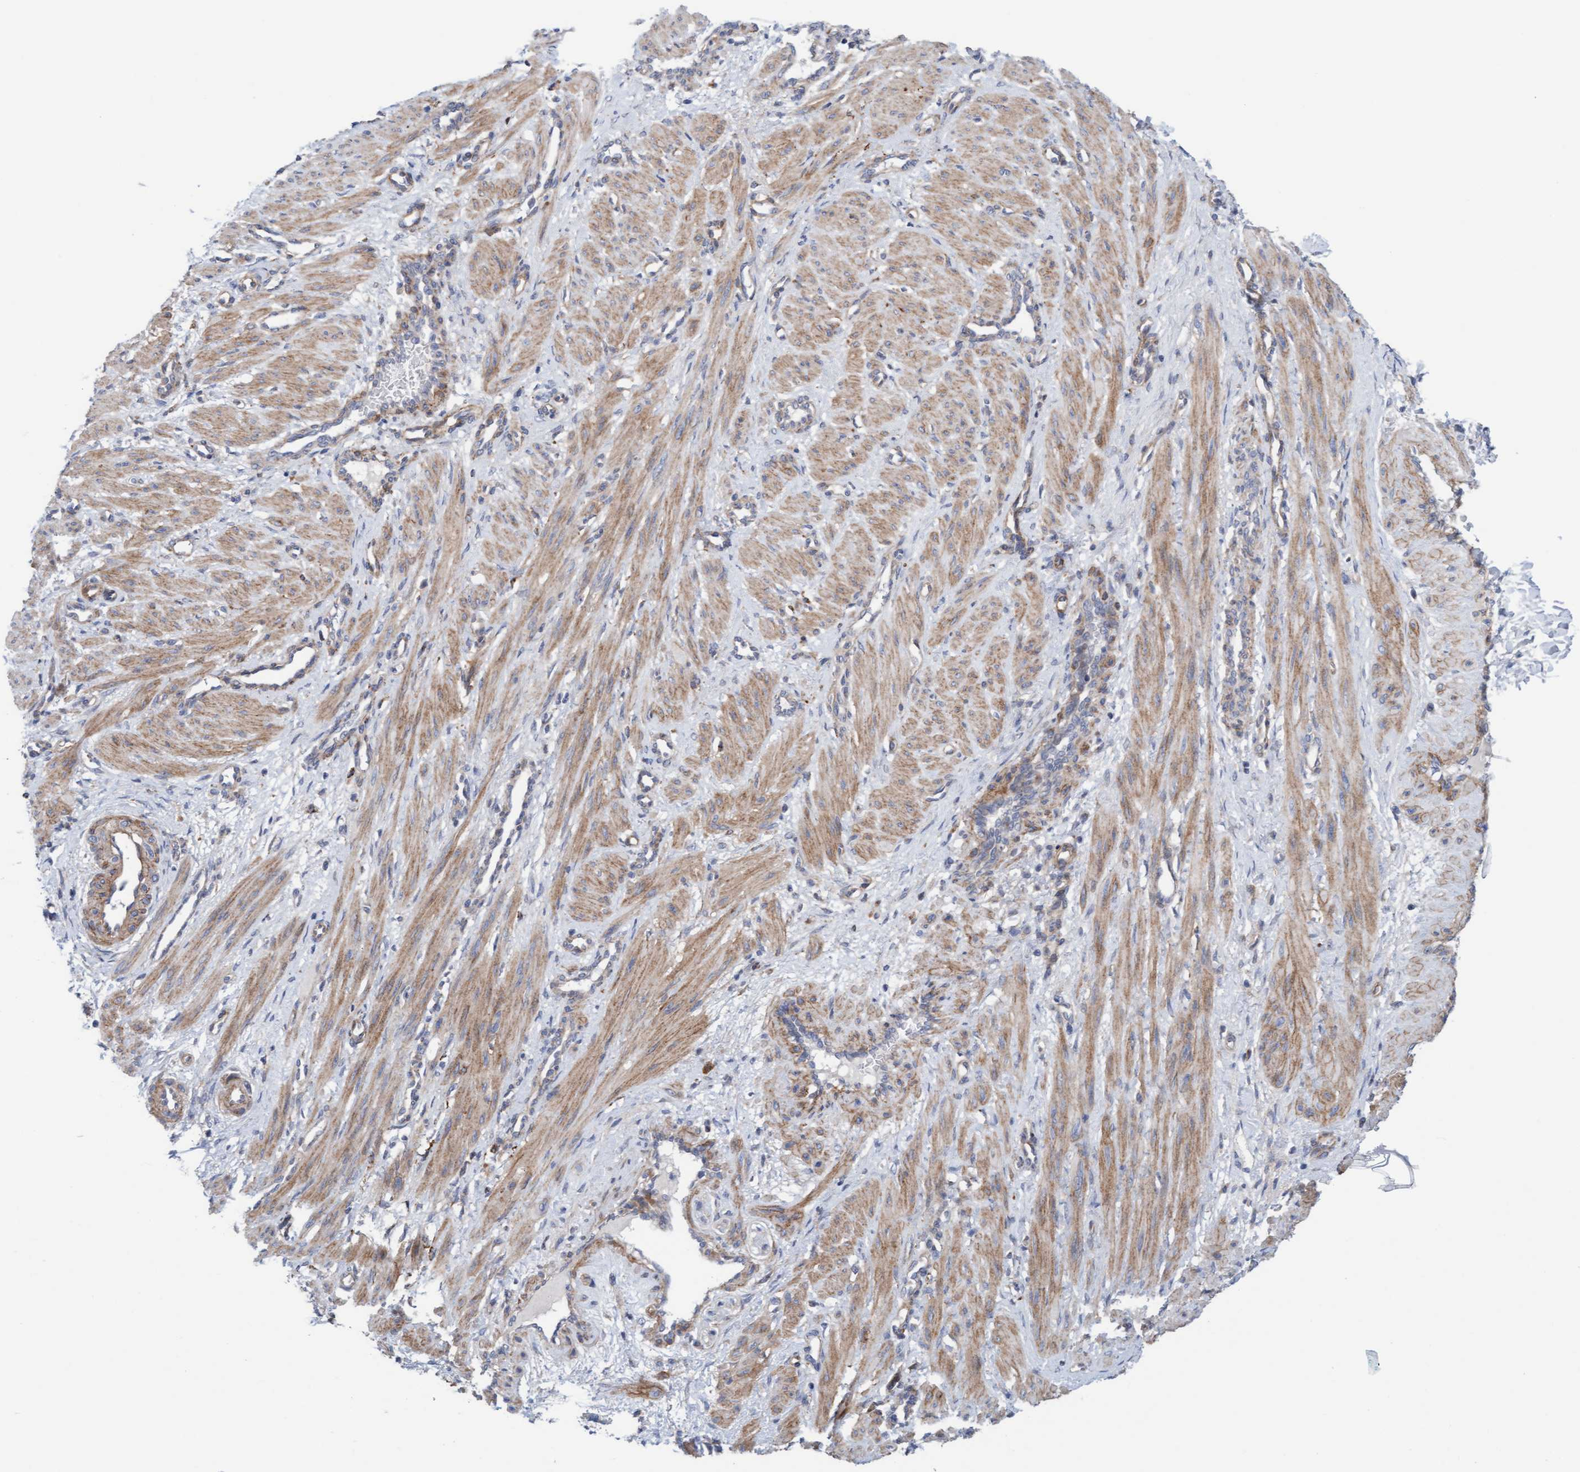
{"staining": {"intensity": "moderate", "quantity": ">75%", "location": "cytoplasmic/membranous"}, "tissue": "smooth muscle", "cell_type": "Smooth muscle cells", "image_type": "normal", "snomed": [{"axis": "morphology", "description": "Normal tissue, NOS"}, {"axis": "topography", "description": "Endometrium"}], "caption": "Benign smooth muscle shows moderate cytoplasmic/membranous expression in approximately >75% of smooth muscle cells The staining was performed using DAB, with brown indicating positive protein expression. Nuclei are stained blue with hematoxylin..", "gene": "CDK5RAP3", "patient": {"sex": "female", "age": 33}}